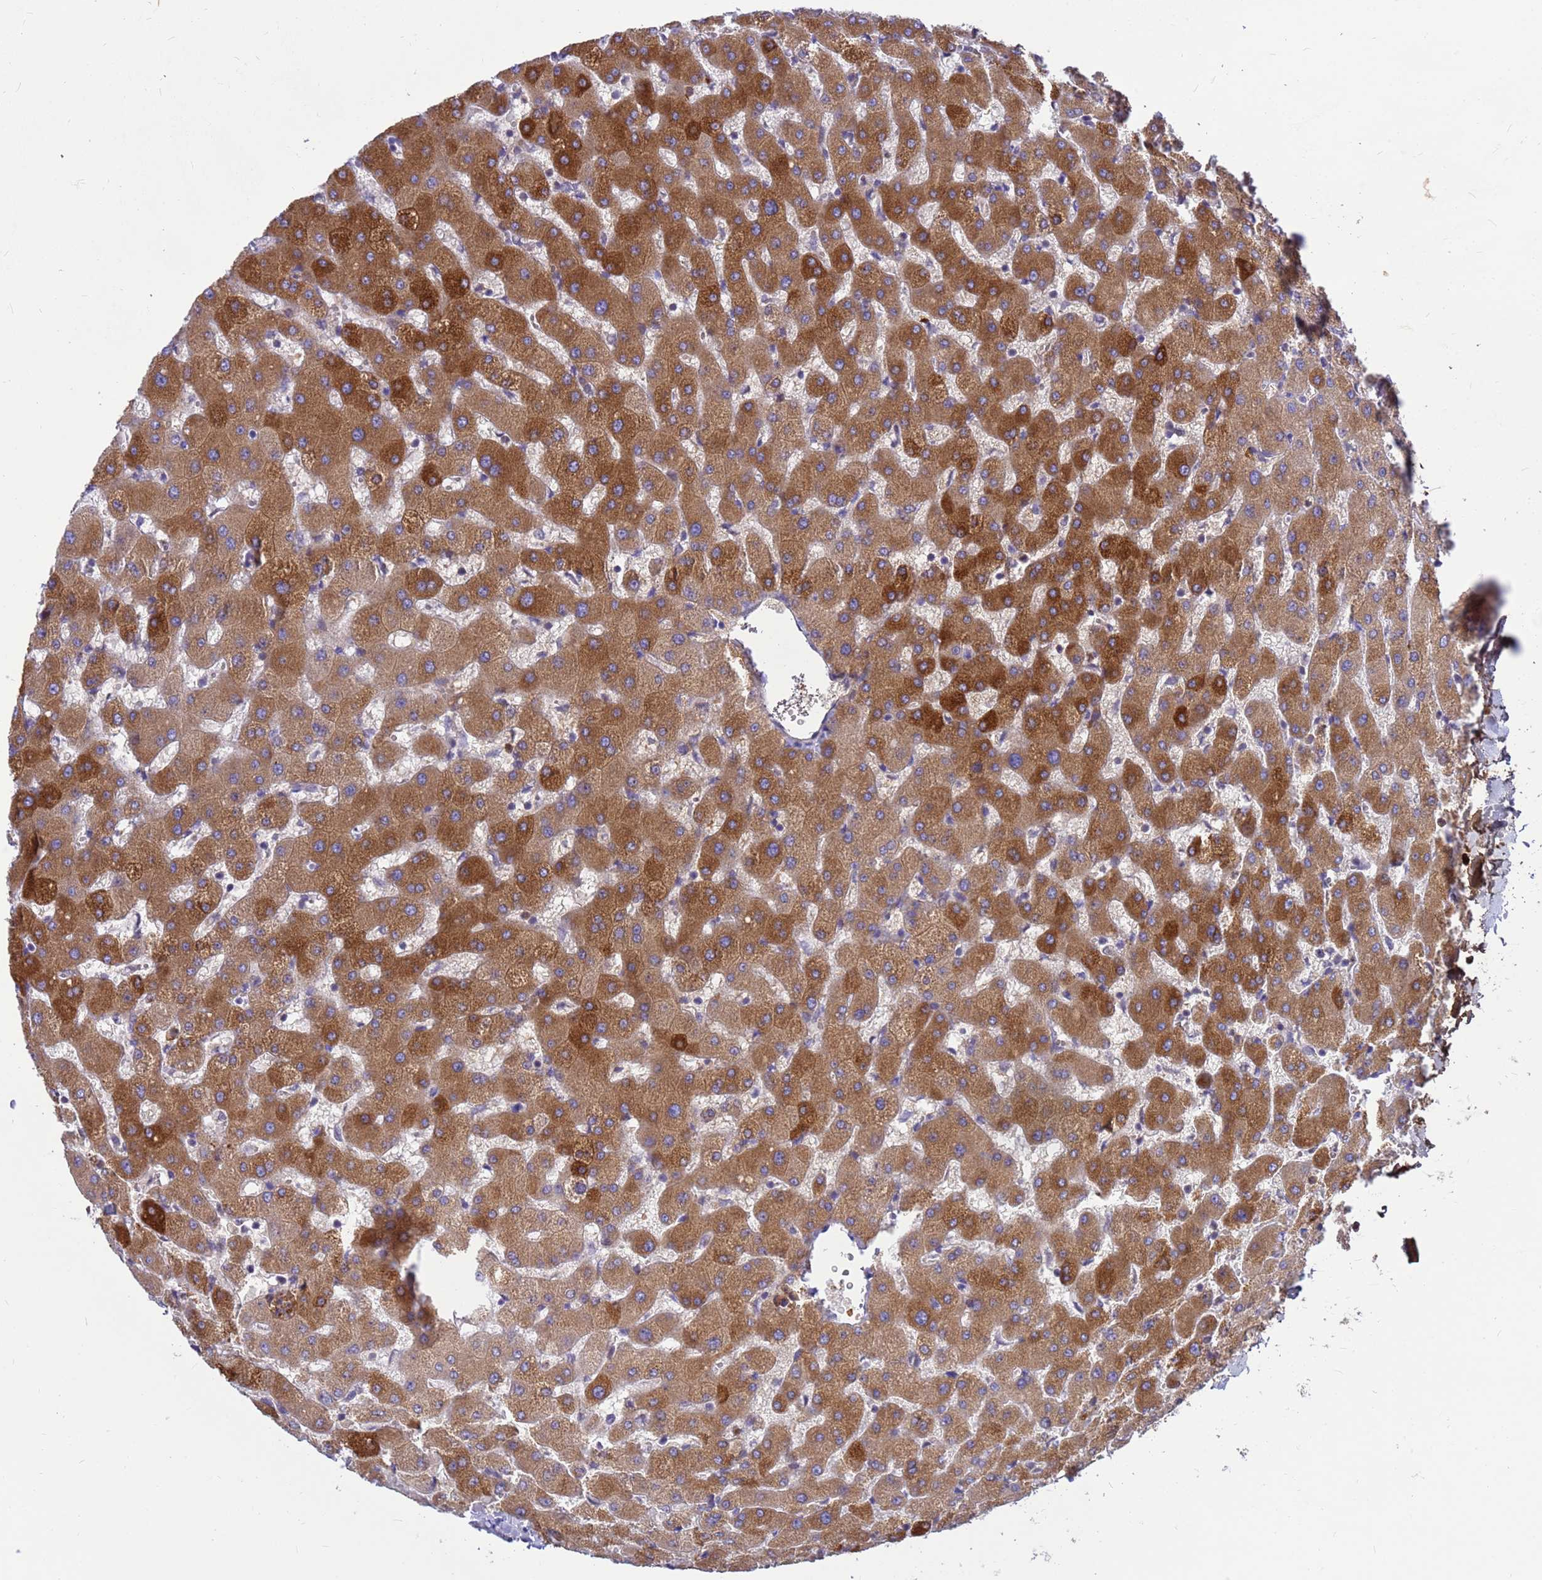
{"staining": {"intensity": "weak", "quantity": ">75%", "location": "cytoplasmic/membranous"}, "tissue": "liver", "cell_type": "Cholangiocytes", "image_type": "normal", "snomed": [{"axis": "morphology", "description": "Normal tissue, NOS"}, {"axis": "topography", "description": "Liver"}], "caption": "Cholangiocytes reveal low levels of weak cytoplasmic/membranous positivity in approximately >75% of cells in benign human liver.", "gene": "ORM1", "patient": {"sex": "female", "age": 63}}